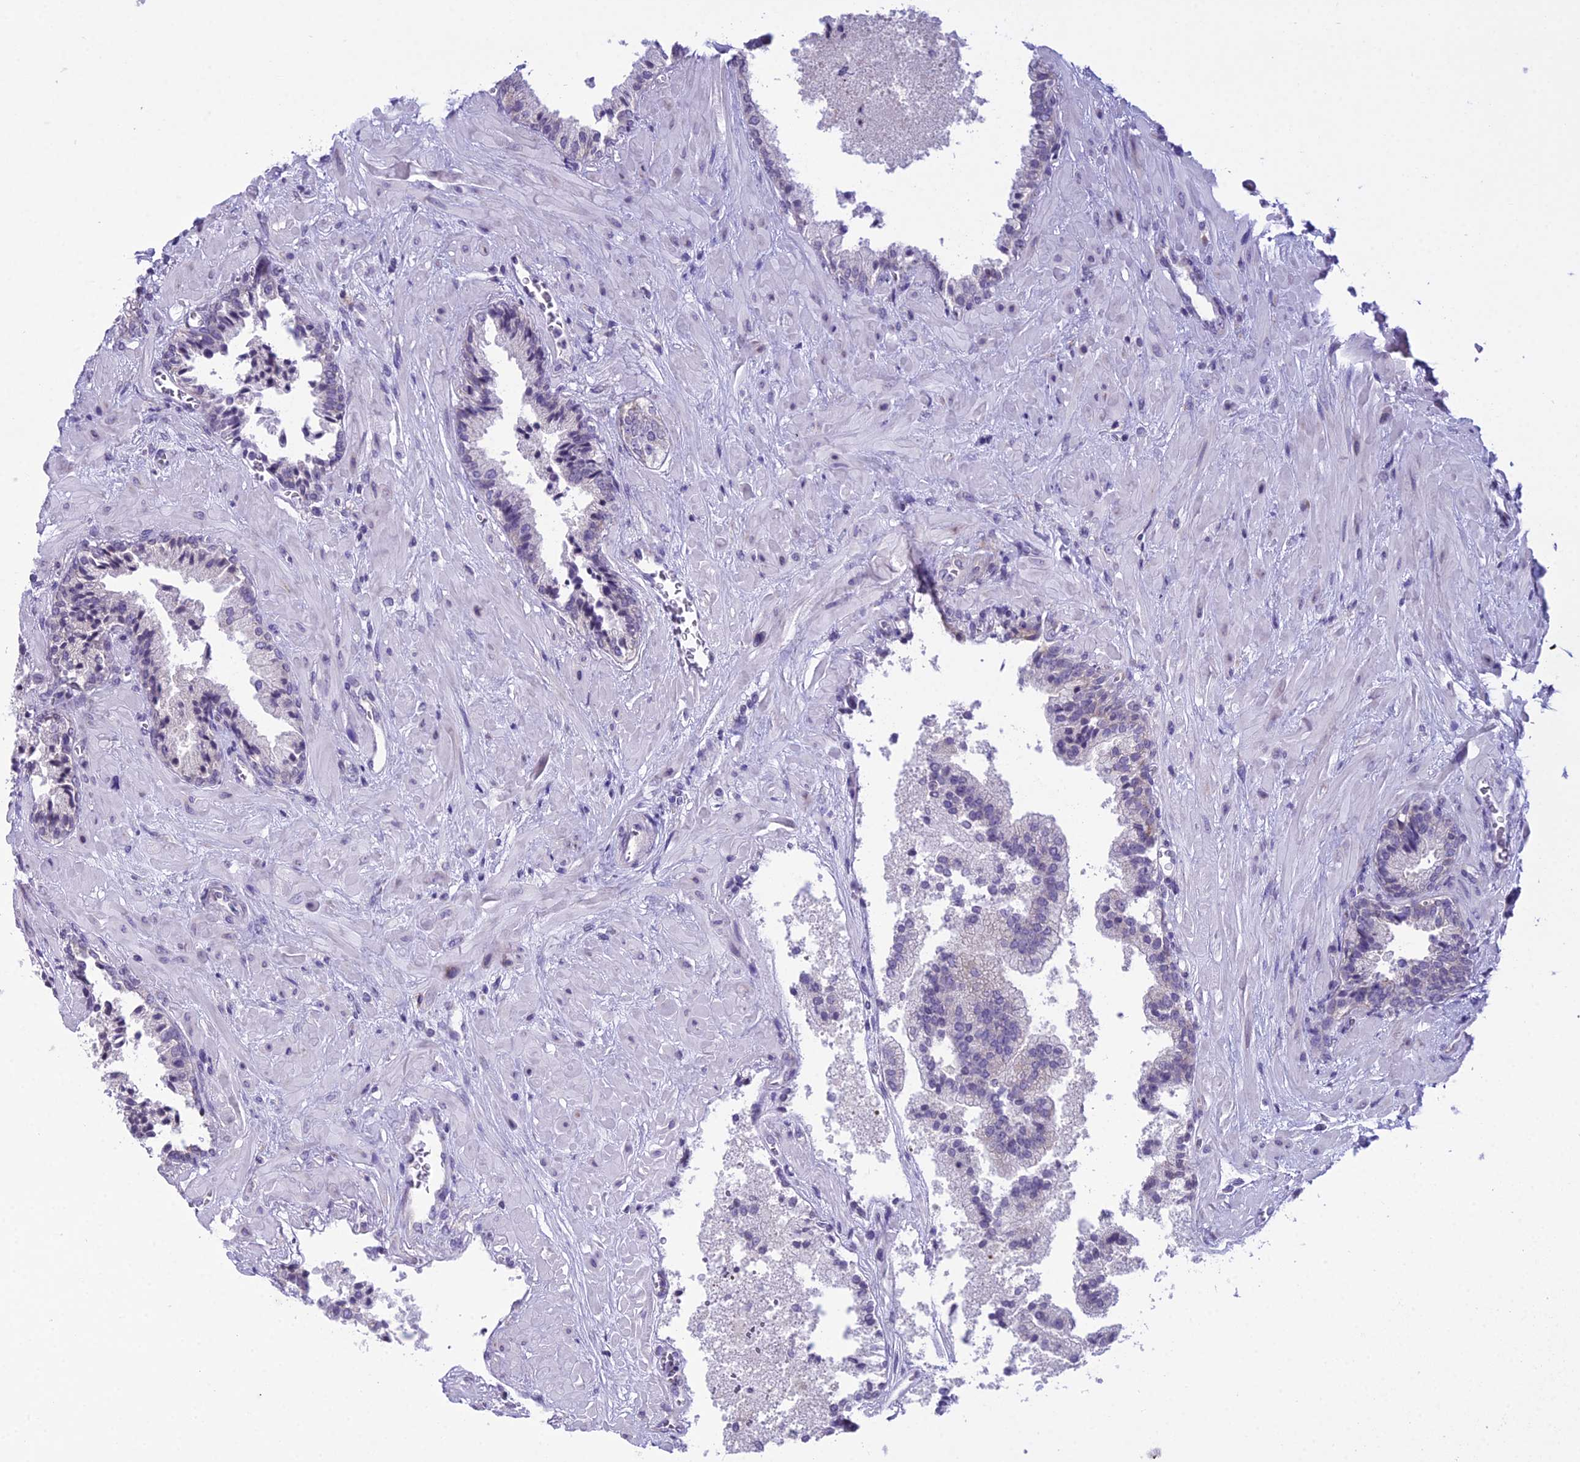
{"staining": {"intensity": "negative", "quantity": "none", "location": "none"}, "tissue": "prostate cancer", "cell_type": "Tumor cells", "image_type": "cancer", "snomed": [{"axis": "morphology", "description": "Adenocarcinoma, High grade"}, {"axis": "topography", "description": "Prostate"}], "caption": "The histopathology image exhibits no staining of tumor cells in high-grade adenocarcinoma (prostate).", "gene": "RPS26", "patient": {"sex": "male", "age": 71}}